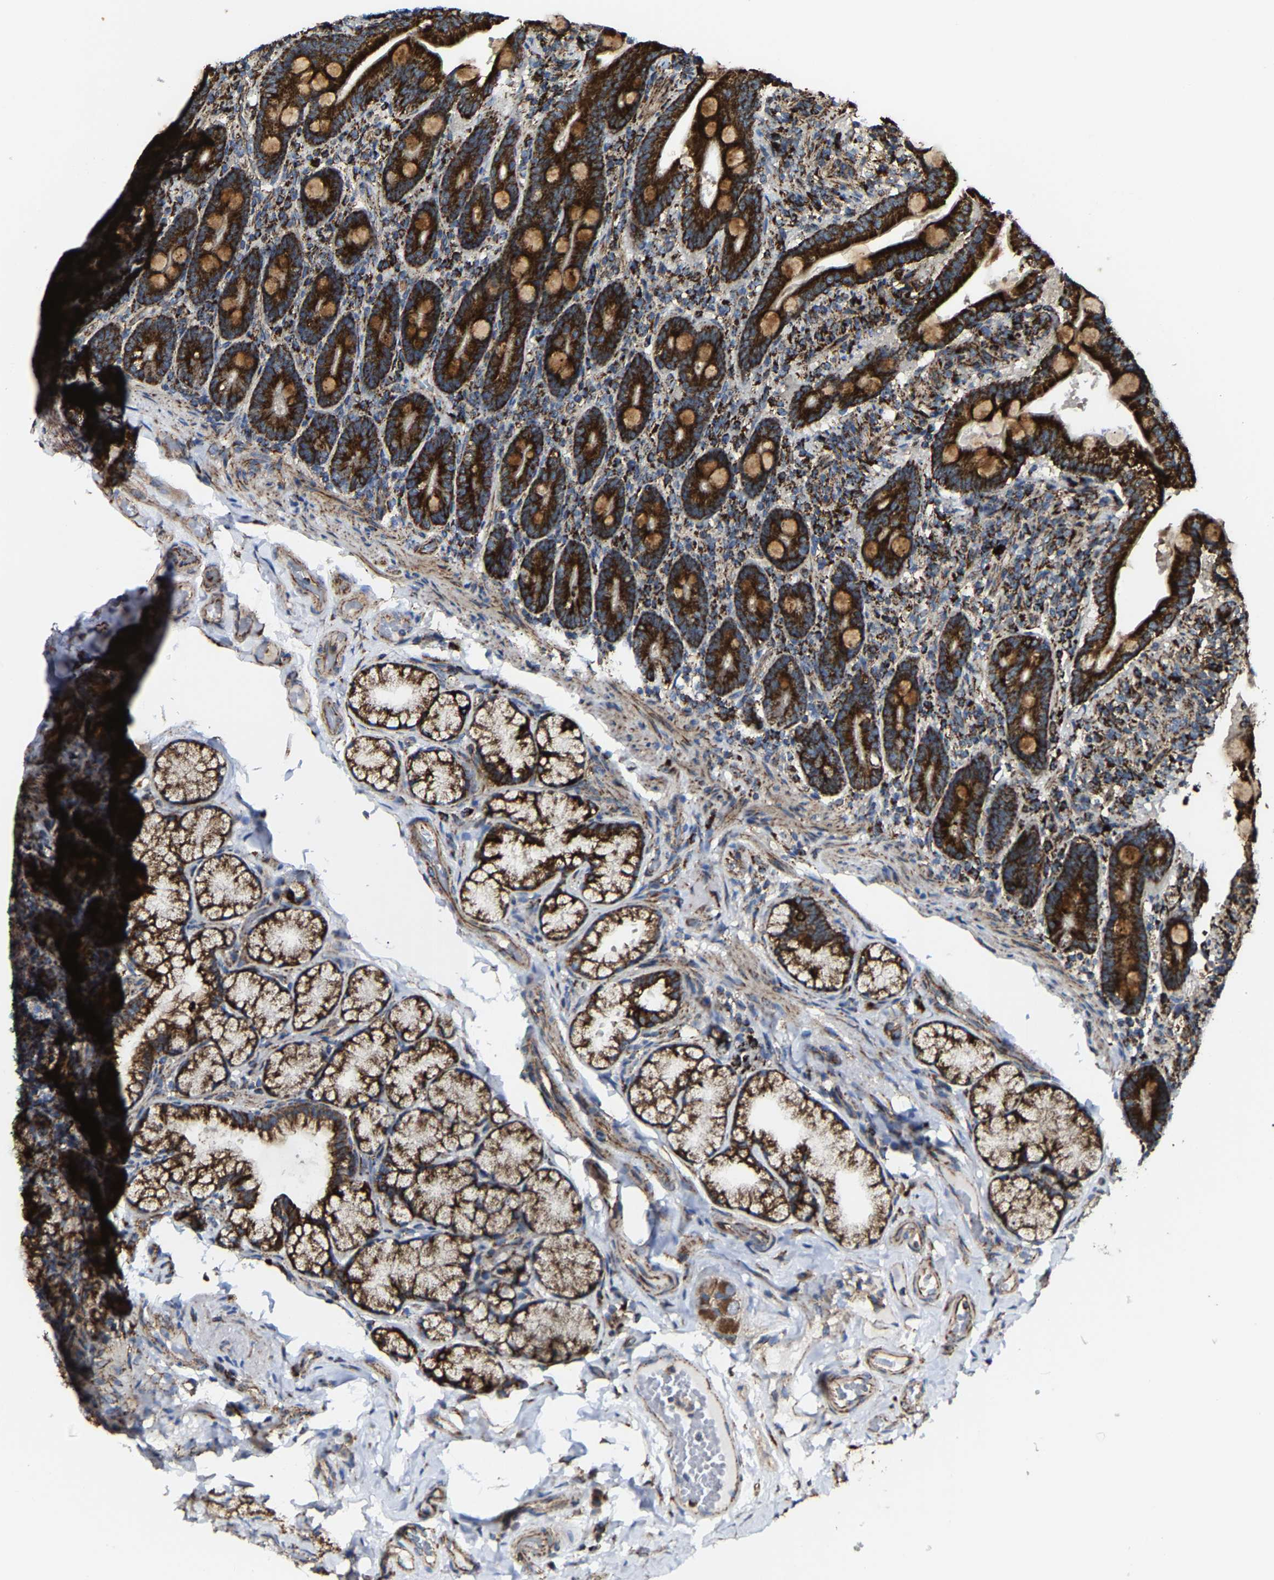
{"staining": {"intensity": "strong", "quantity": ">75%", "location": "cytoplasmic/membranous"}, "tissue": "duodenum", "cell_type": "Glandular cells", "image_type": "normal", "snomed": [{"axis": "morphology", "description": "Normal tissue, NOS"}, {"axis": "topography", "description": "Duodenum"}], "caption": "Protein expression analysis of unremarkable human duodenum reveals strong cytoplasmic/membranous staining in about >75% of glandular cells. The staining was performed using DAB (3,3'-diaminobenzidine) to visualize the protein expression in brown, while the nuclei were stained in blue with hematoxylin (Magnification: 20x).", "gene": "NDUFV3", "patient": {"sex": "male", "age": 54}}